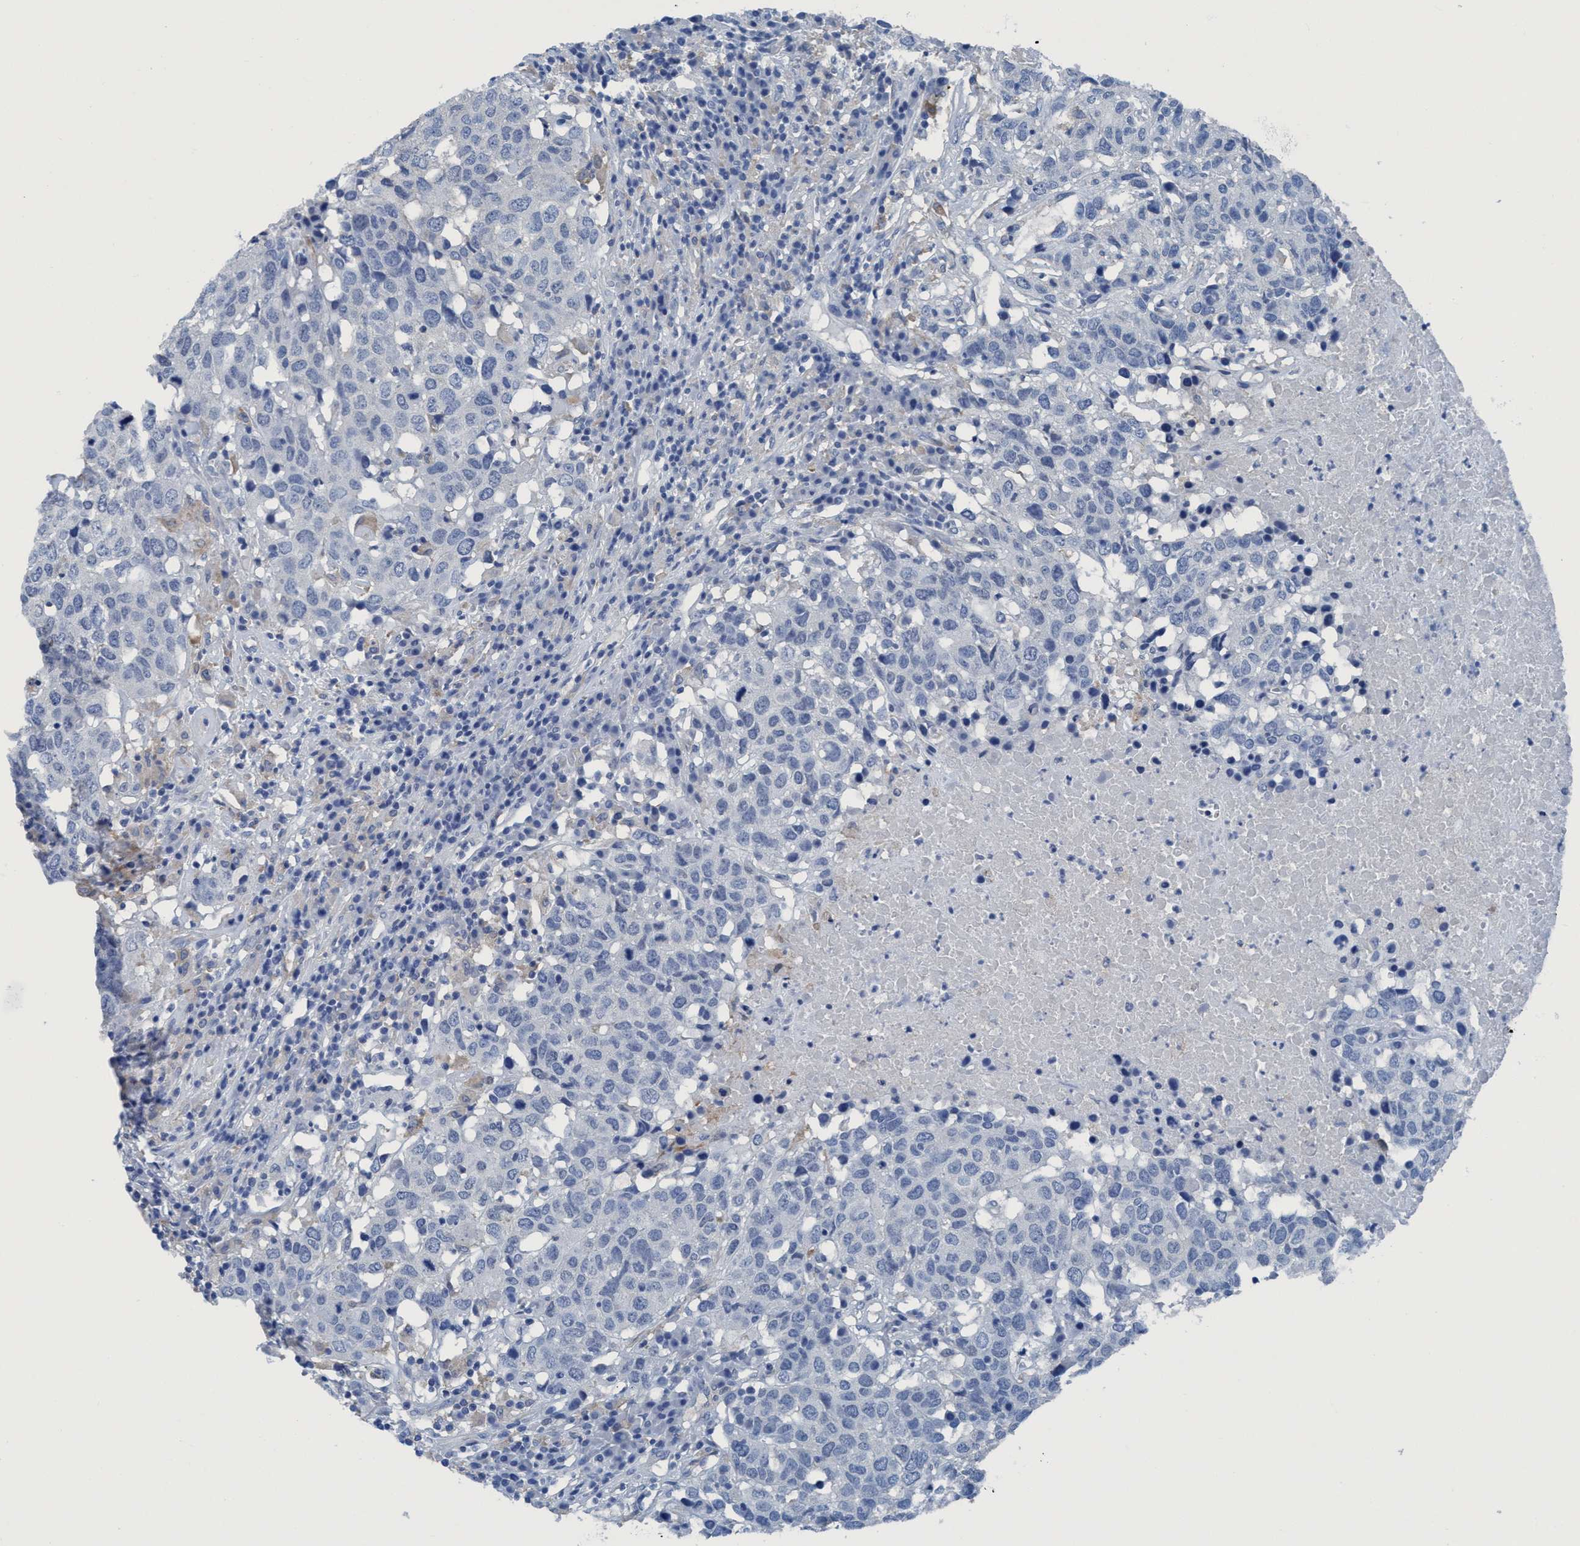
{"staining": {"intensity": "negative", "quantity": "none", "location": "none"}, "tissue": "head and neck cancer", "cell_type": "Tumor cells", "image_type": "cancer", "snomed": [{"axis": "morphology", "description": "Squamous cell carcinoma, NOS"}, {"axis": "topography", "description": "Head-Neck"}], "caption": "A histopathology image of squamous cell carcinoma (head and neck) stained for a protein displays no brown staining in tumor cells.", "gene": "DNAI1", "patient": {"sex": "male", "age": 66}}